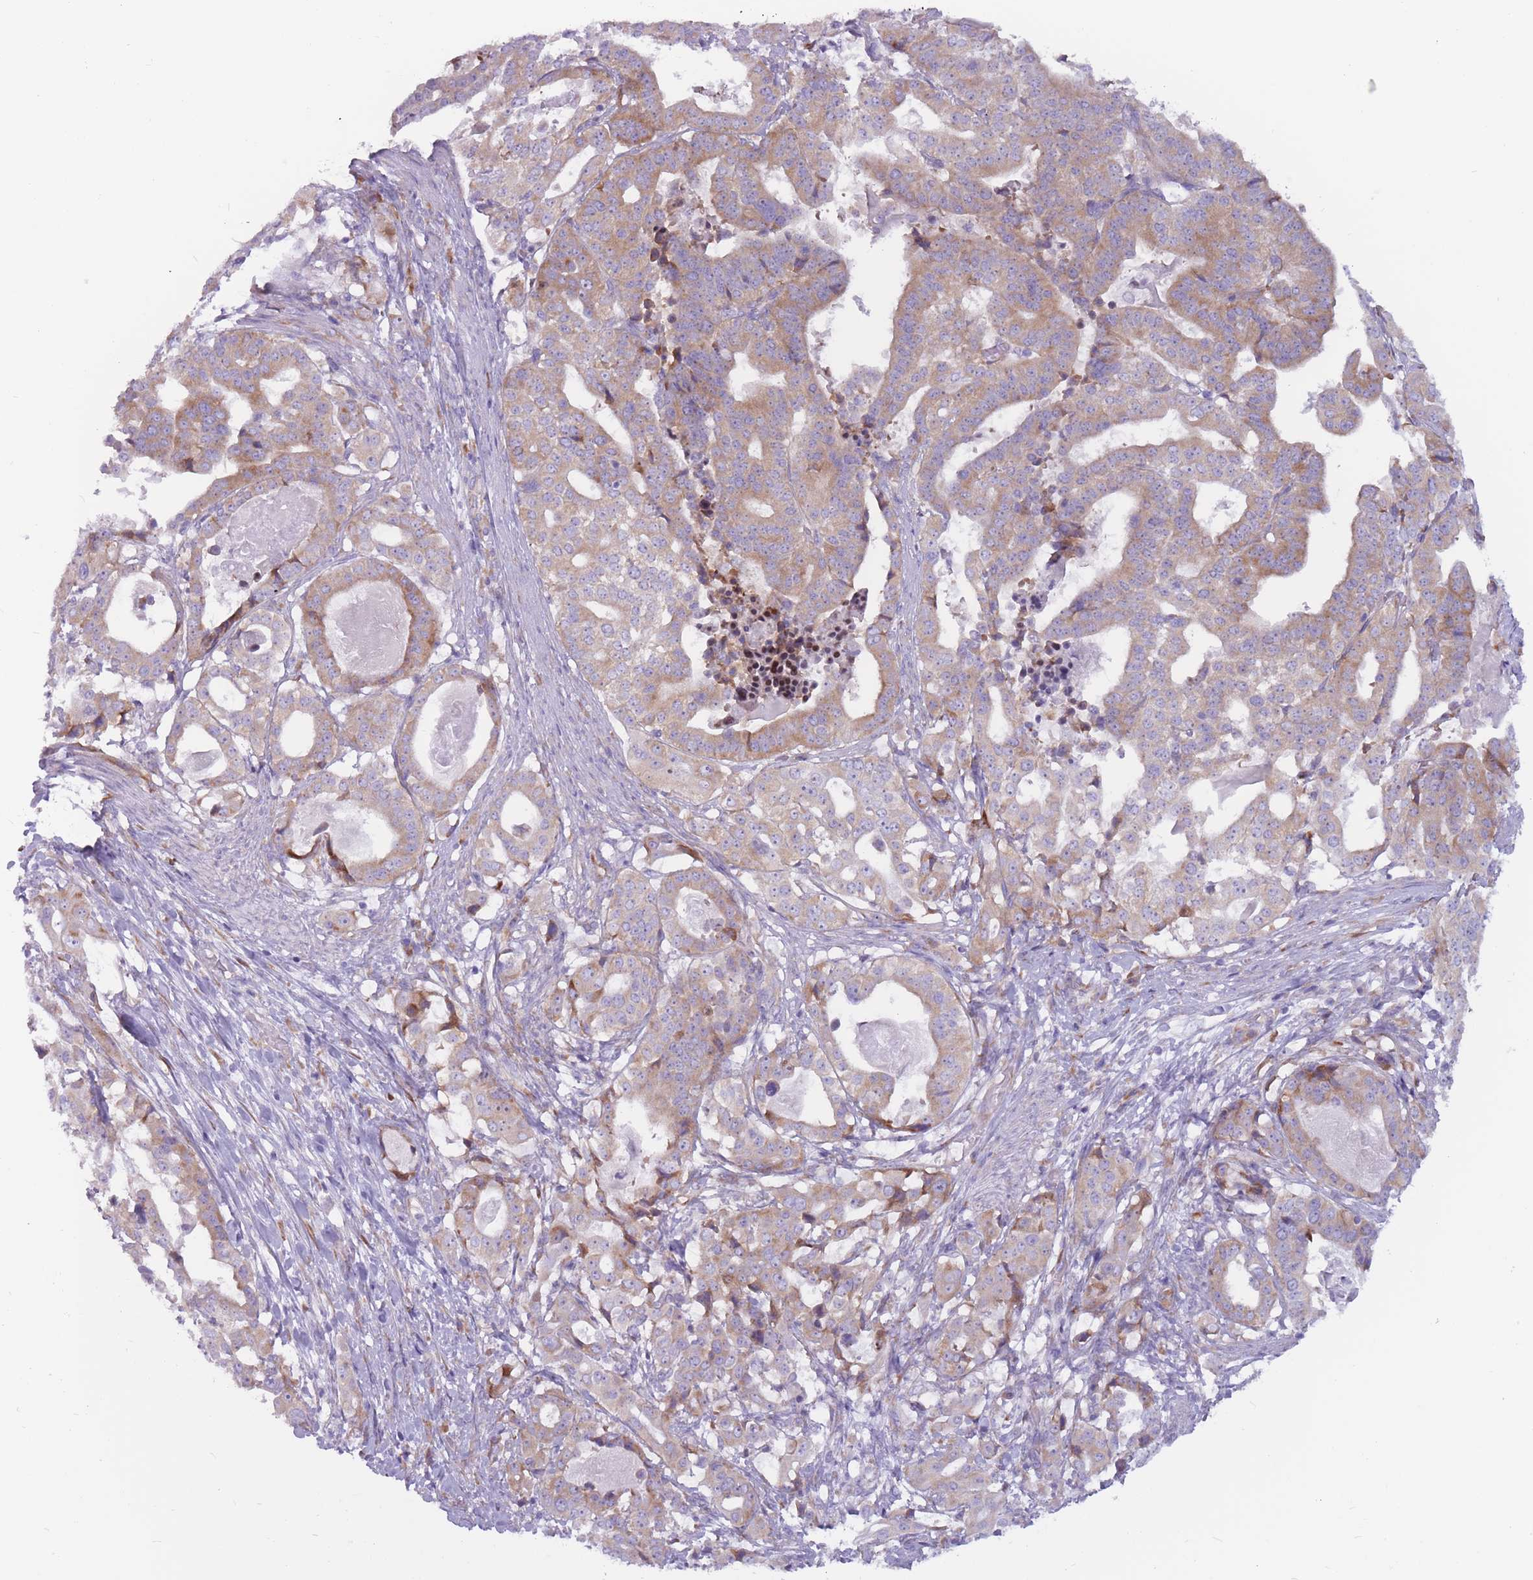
{"staining": {"intensity": "moderate", "quantity": ">75%", "location": "cytoplasmic/membranous"}, "tissue": "stomach cancer", "cell_type": "Tumor cells", "image_type": "cancer", "snomed": [{"axis": "morphology", "description": "Adenocarcinoma, NOS"}, {"axis": "topography", "description": "Stomach"}], "caption": "Immunohistochemistry (IHC) histopathology image of neoplastic tissue: human stomach adenocarcinoma stained using immunohistochemistry displays medium levels of moderate protein expression localized specifically in the cytoplasmic/membranous of tumor cells, appearing as a cytoplasmic/membranous brown color.", "gene": "RPL18", "patient": {"sex": "male", "age": 48}}